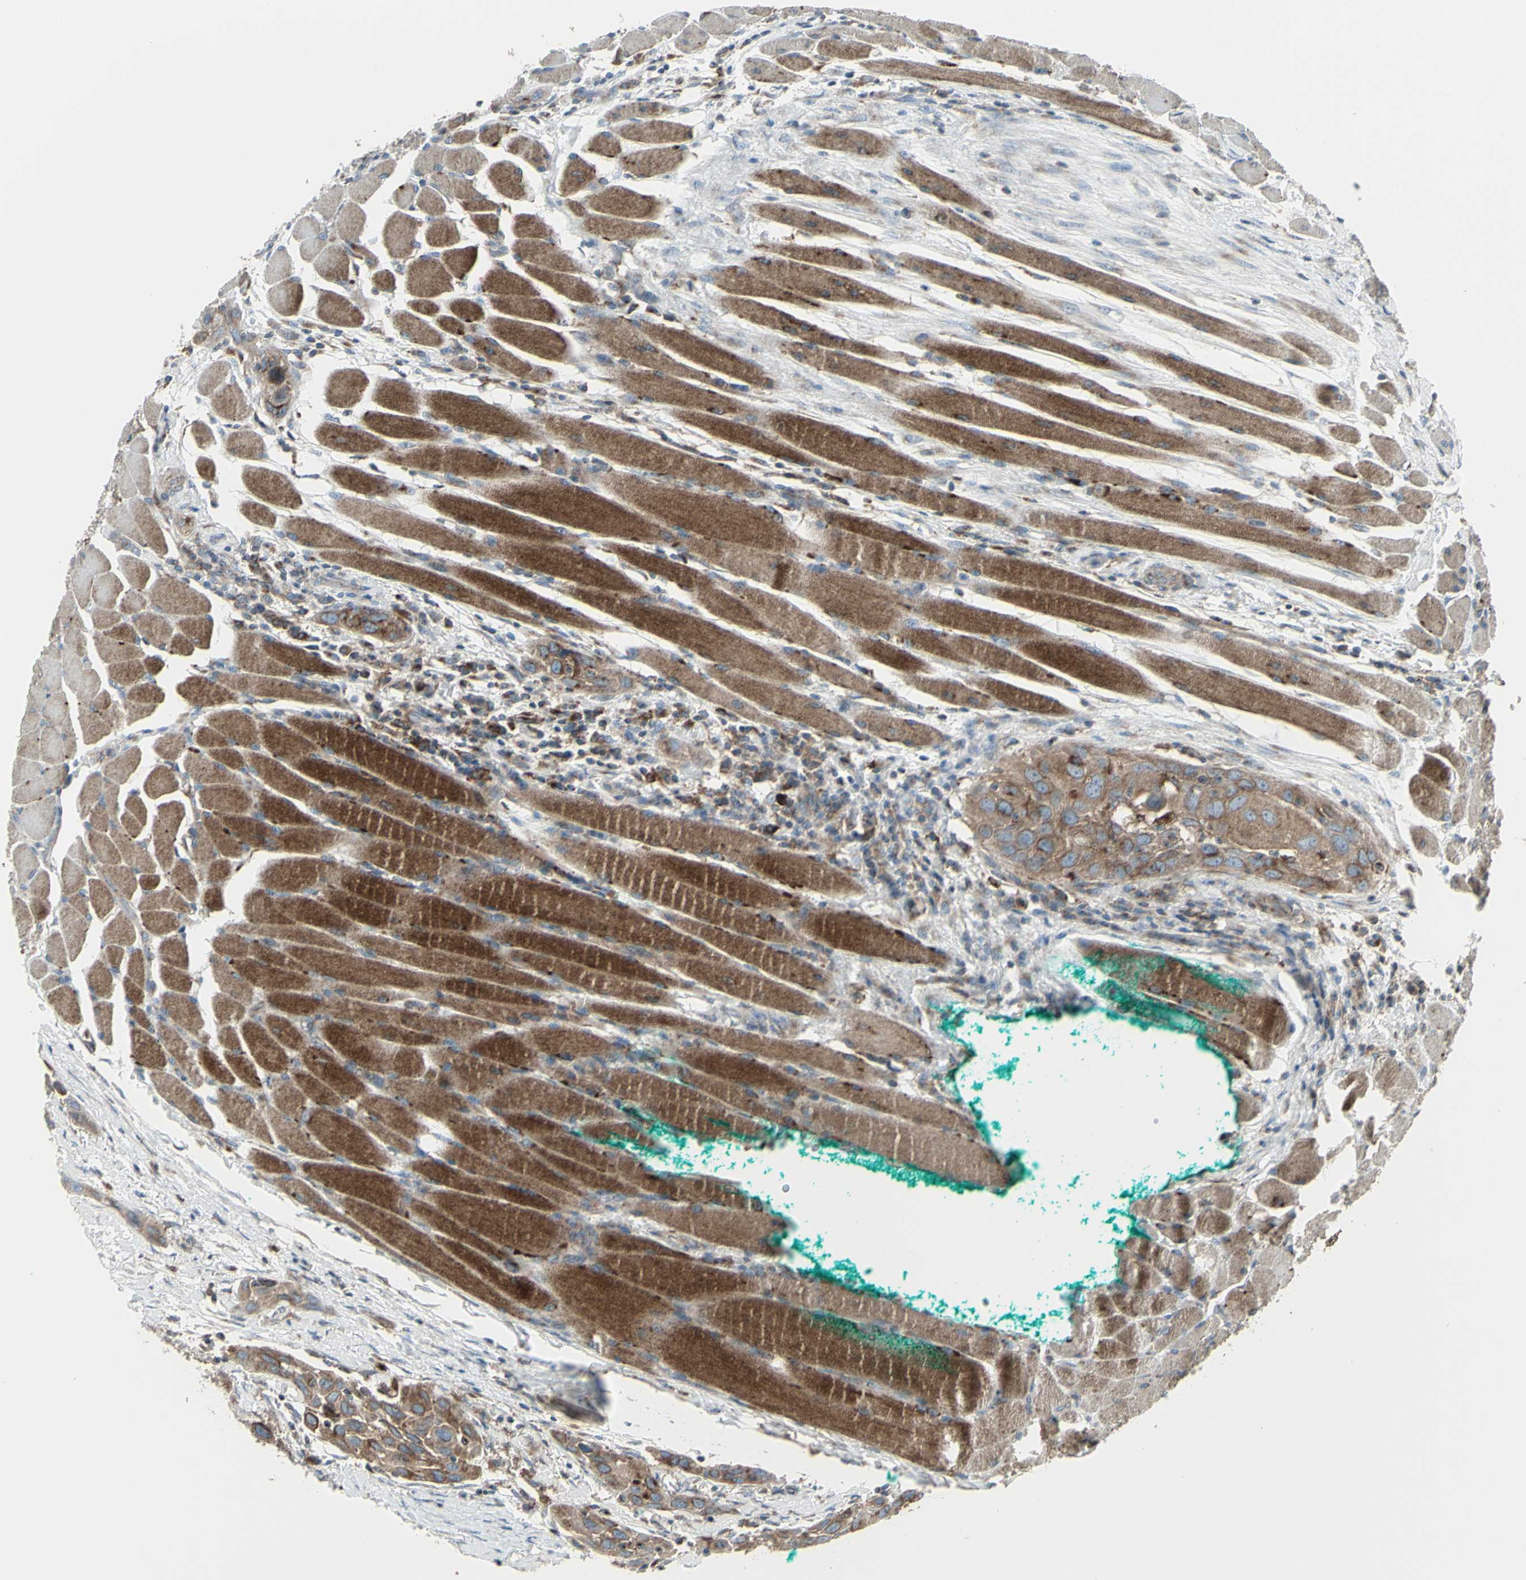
{"staining": {"intensity": "moderate", "quantity": ">75%", "location": "cytoplasmic/membranous"}, "tissue": "head and neck cancer", "cell_type": "Tumor cells", "image_type": "cancer", "snomed": [{"axis": "morphology", "description": "Squamous cell carcinoma, NOS"}, {"axis": "topography", "description": "Oral tissue"}, {"axis": "topography", "description": "Head-Neck"}], "caption": "IHC (DAB) staining of head and neck squamous cell carcinoma exhibits moderate cytoplasmic/membranous protein expression in approximately >75% of tumor cells.", "gene": "NAPA", "patient": {"sex": "female", "age": 50}}